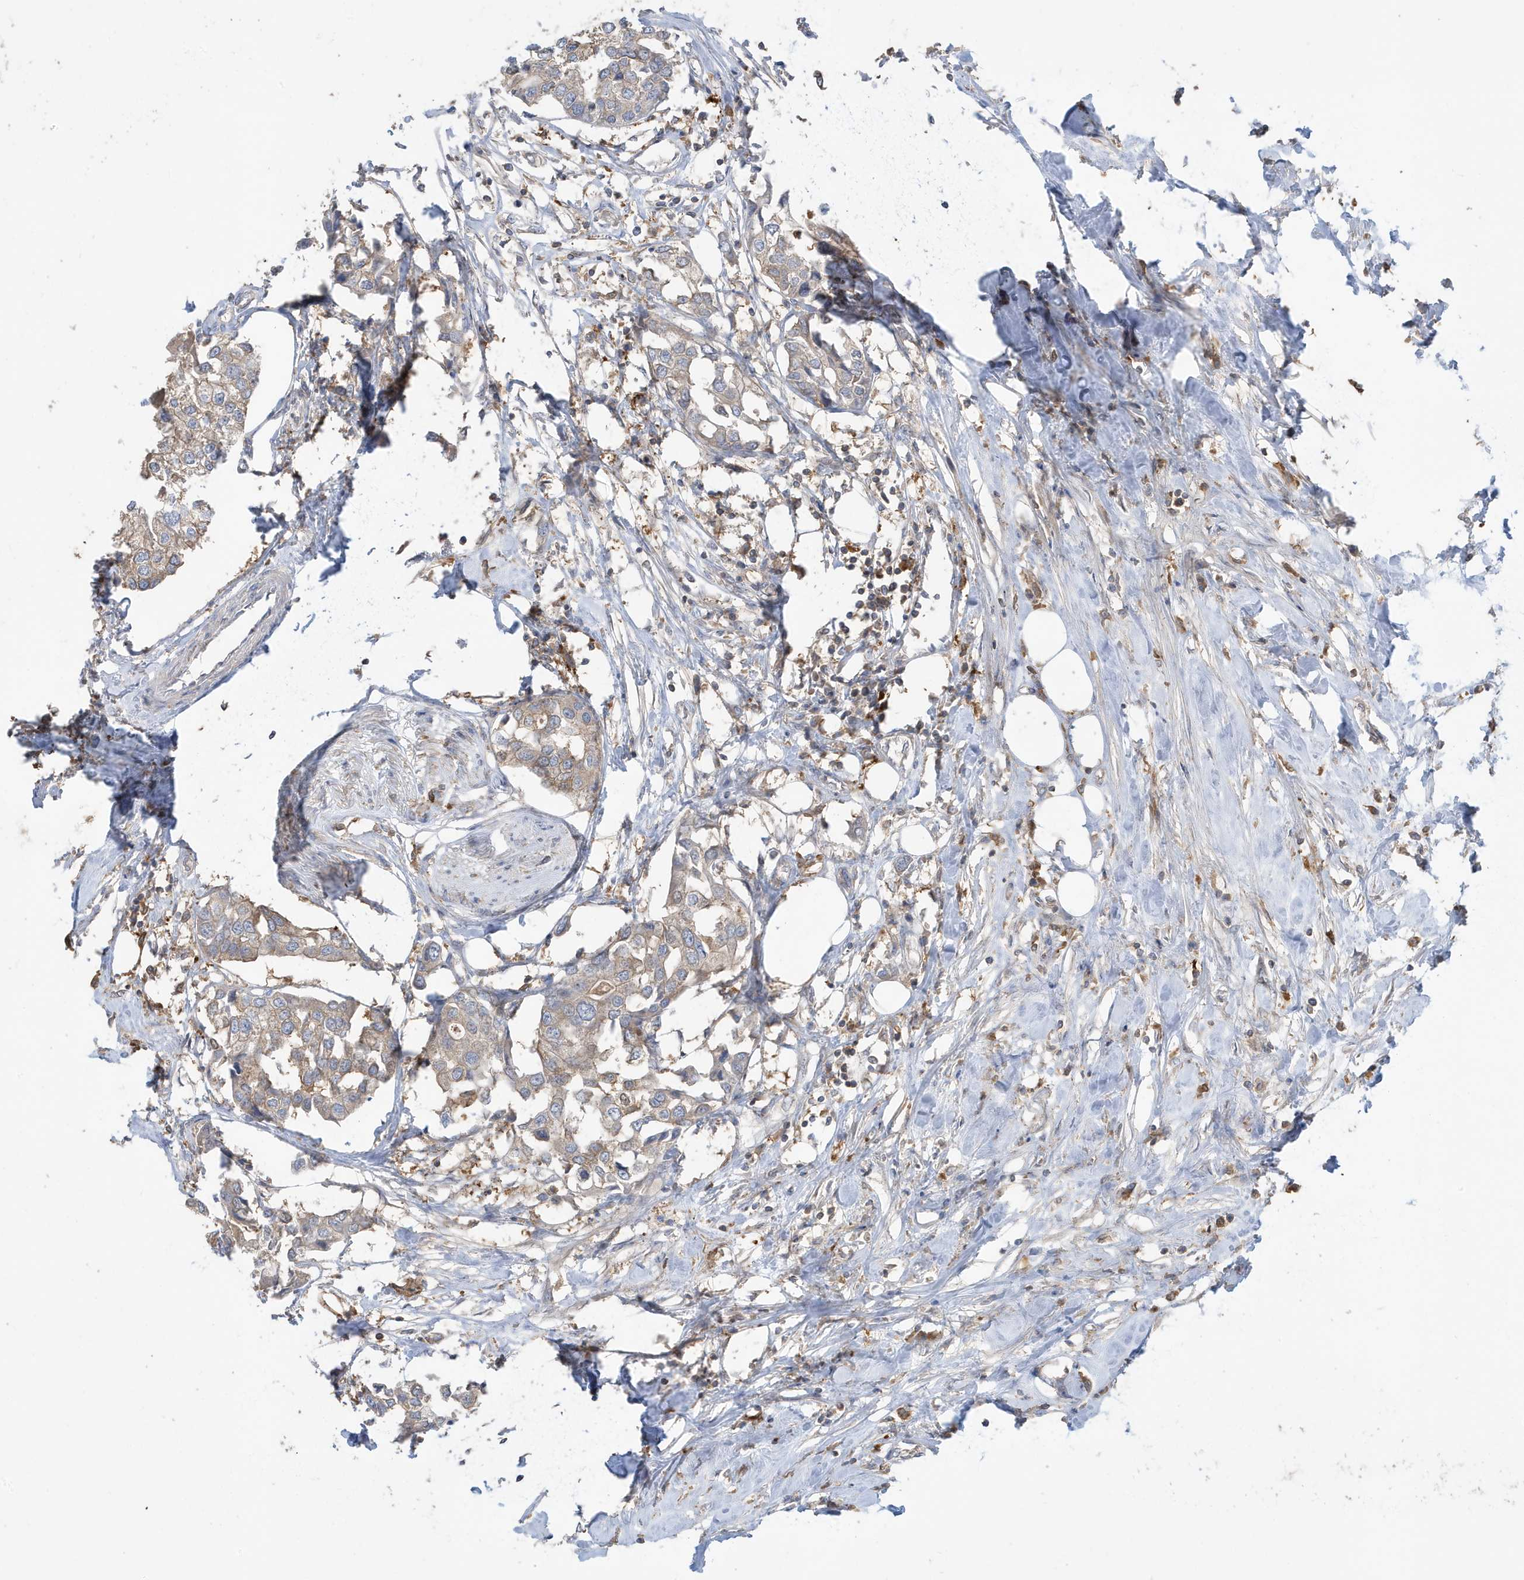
{"staining": {"intensity": "weak", "quantity": "<25%", "location": "cytoplasmic/membranous"}, "tissue": "urothelial cancer", "cell_type": "Tumor cells", "image_type": "cancer", "snomed": [{"axis": "morphology", "description": "Urothelial carcinoma, High grade"}, {"axis": "topography", "description": "Urinary bladder"}], "caption": "High-grade urothelial carcinoma stained for a protein using IHC displays no positivity tumor cells.", "gene": "ABTB1", "patient": {"sex": "male", "age": 64}}